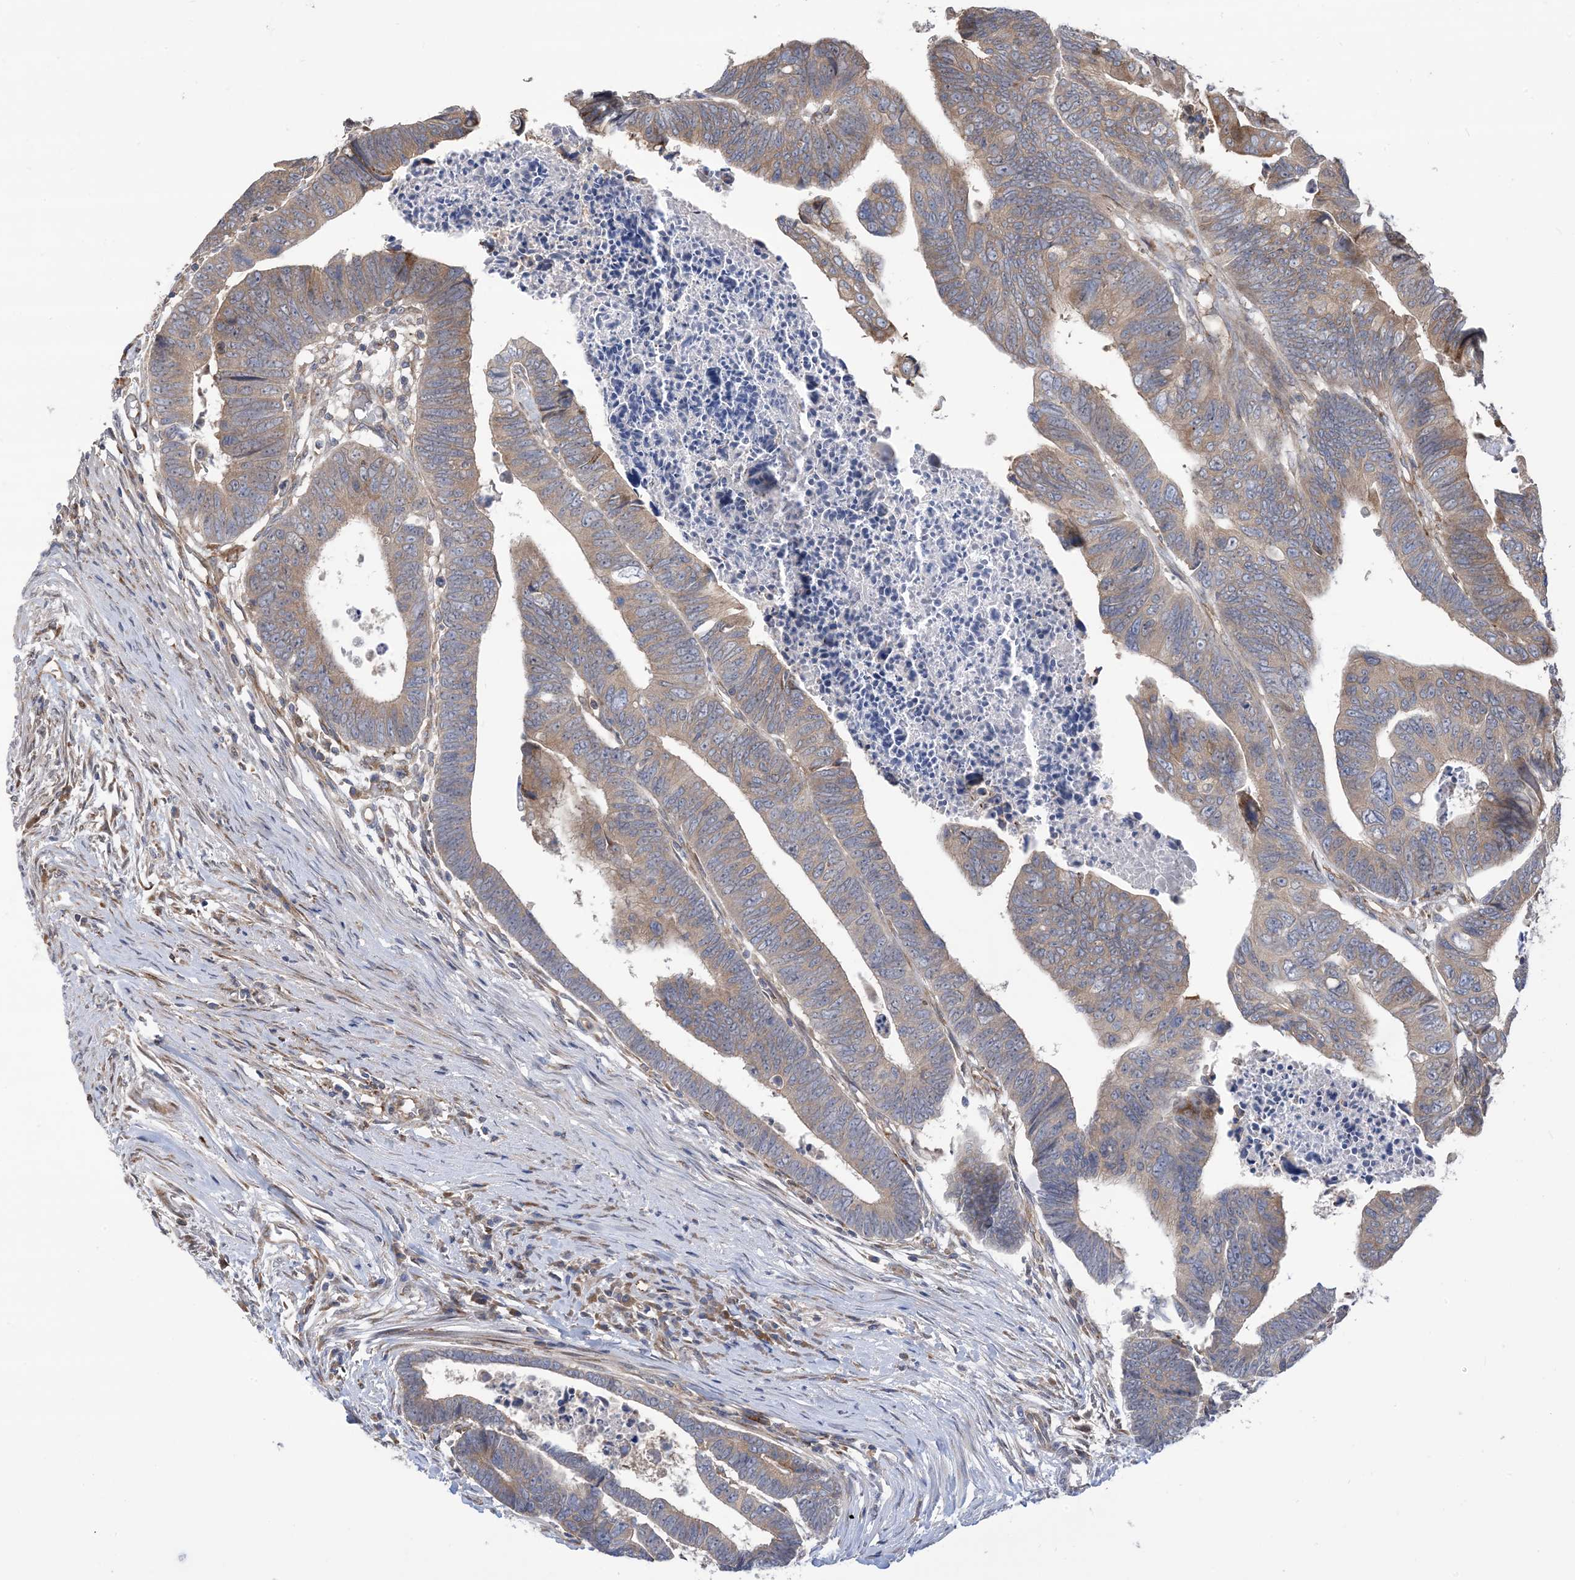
{"staining": {"intensity": "moderate", "quantity": "25%-75%", "location": "cytoplasmic/membranous"}, "tissue": "colorectal cancer", "cell_type": "Tumor cells", "image_type": "cancer", "snomed": [{"axis": "morphology", "description": "Adenocarcinoma, NOS"}, {"axis": "topography", "description": "Rectum"}], "caption": "Tumor cells reveal medium levels of moderate cytoplasmic/membranous positivity in about 25%-75% of cells in human colorectal adenocarcinoma.", "gene": "CLEC16A", "patient": {"sex": "female", "age": 65}}